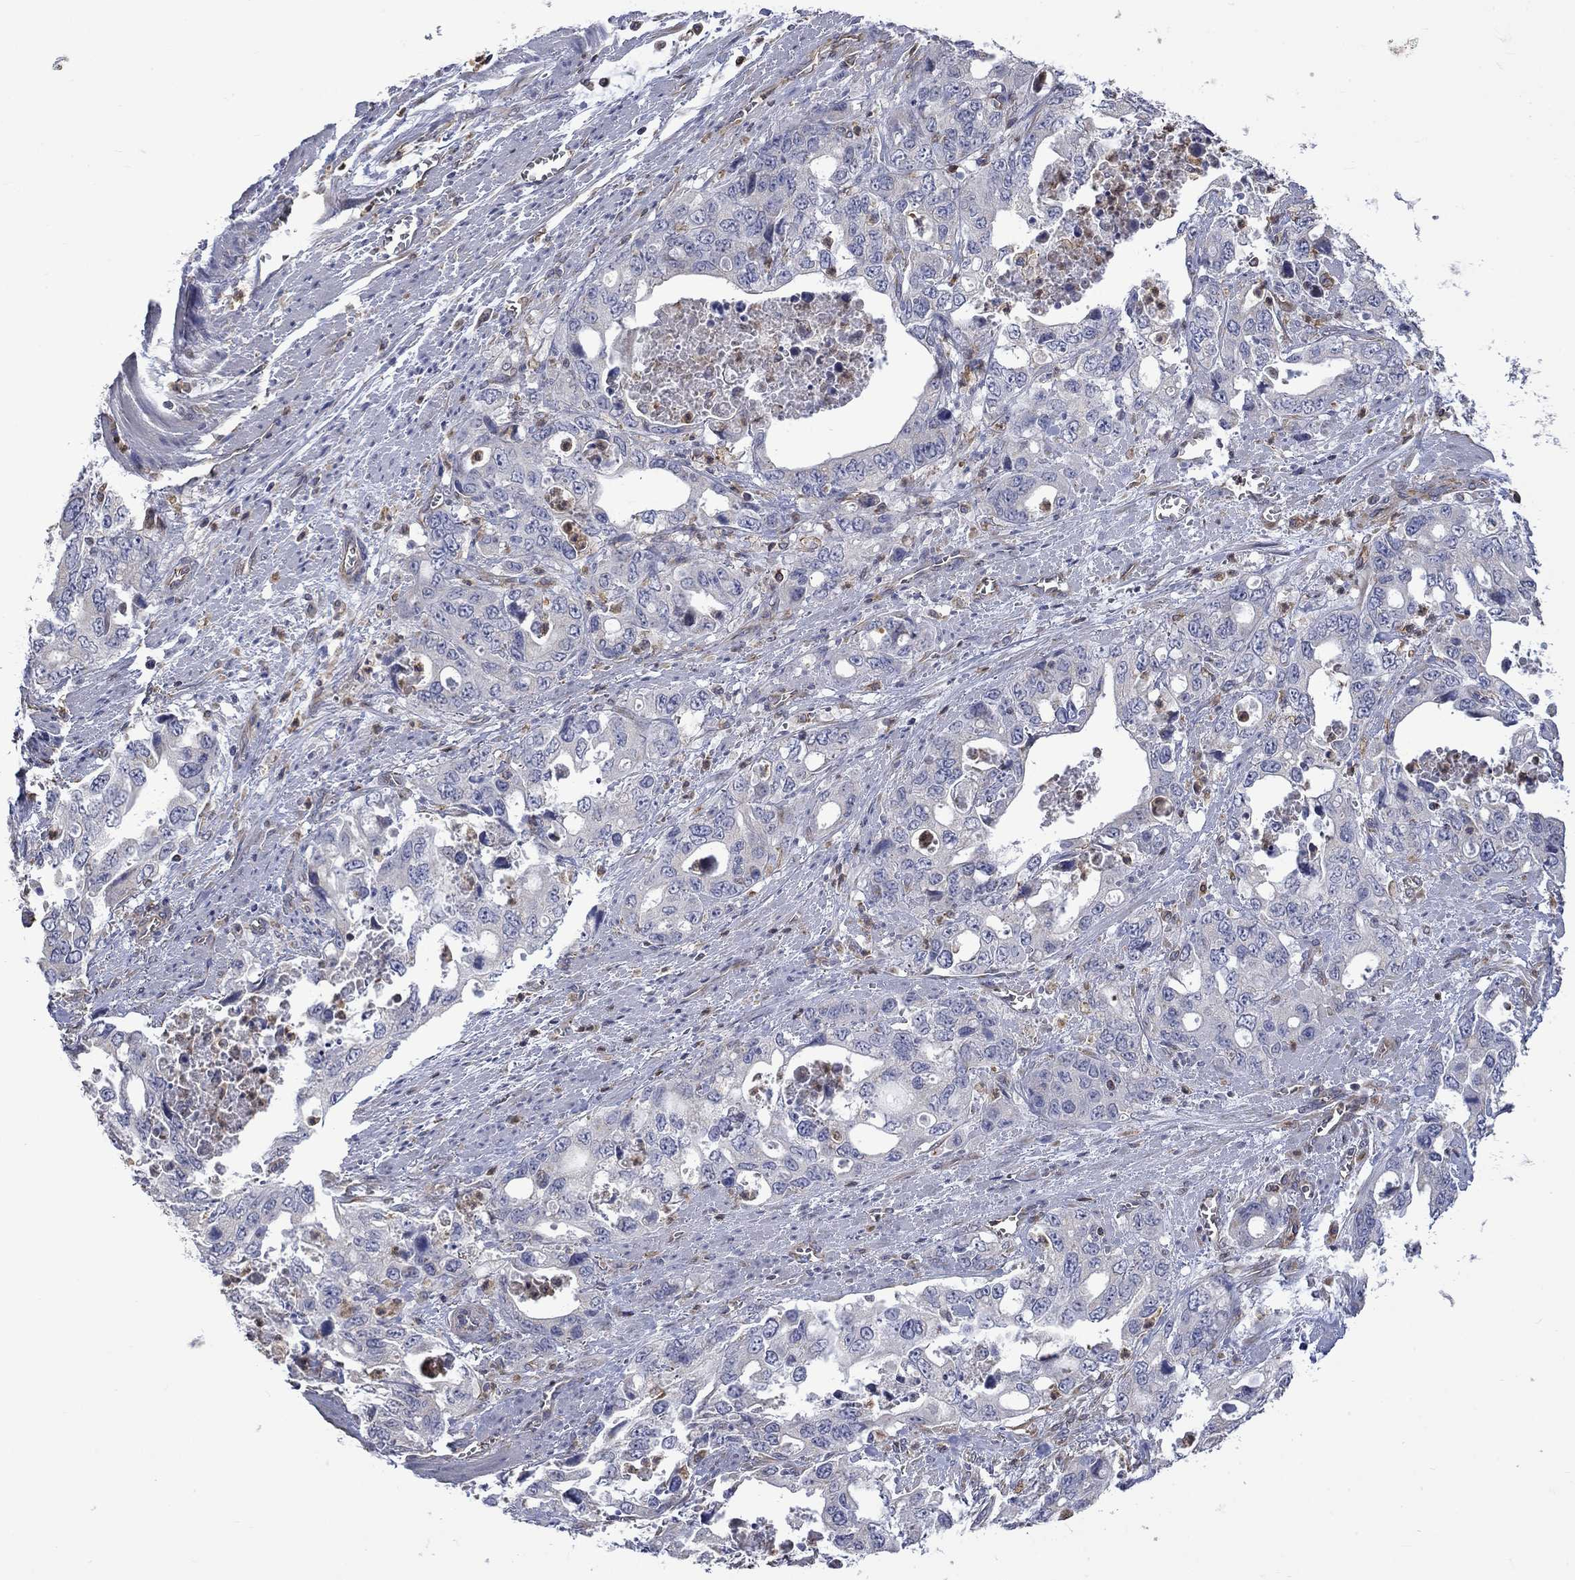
{"staining": {"intensity": "negative", "quantity": "none", "location": "none"}, "tissue": "stomach cancer", "cell_type": "Tumor cells", "image_type": "cancer", "snomed": [{"axis": "morphology", "description": "Adenocarcinoma, NOS"}, {"axis": "topography", "description": "Stomach, upper"}], "caption": "The image exhibits no significant expression in tumor cells of stomach cancer (adenocarcinoma).", "gene": "CAMKK2", "patient": {"sex": "male", "age": 74}}